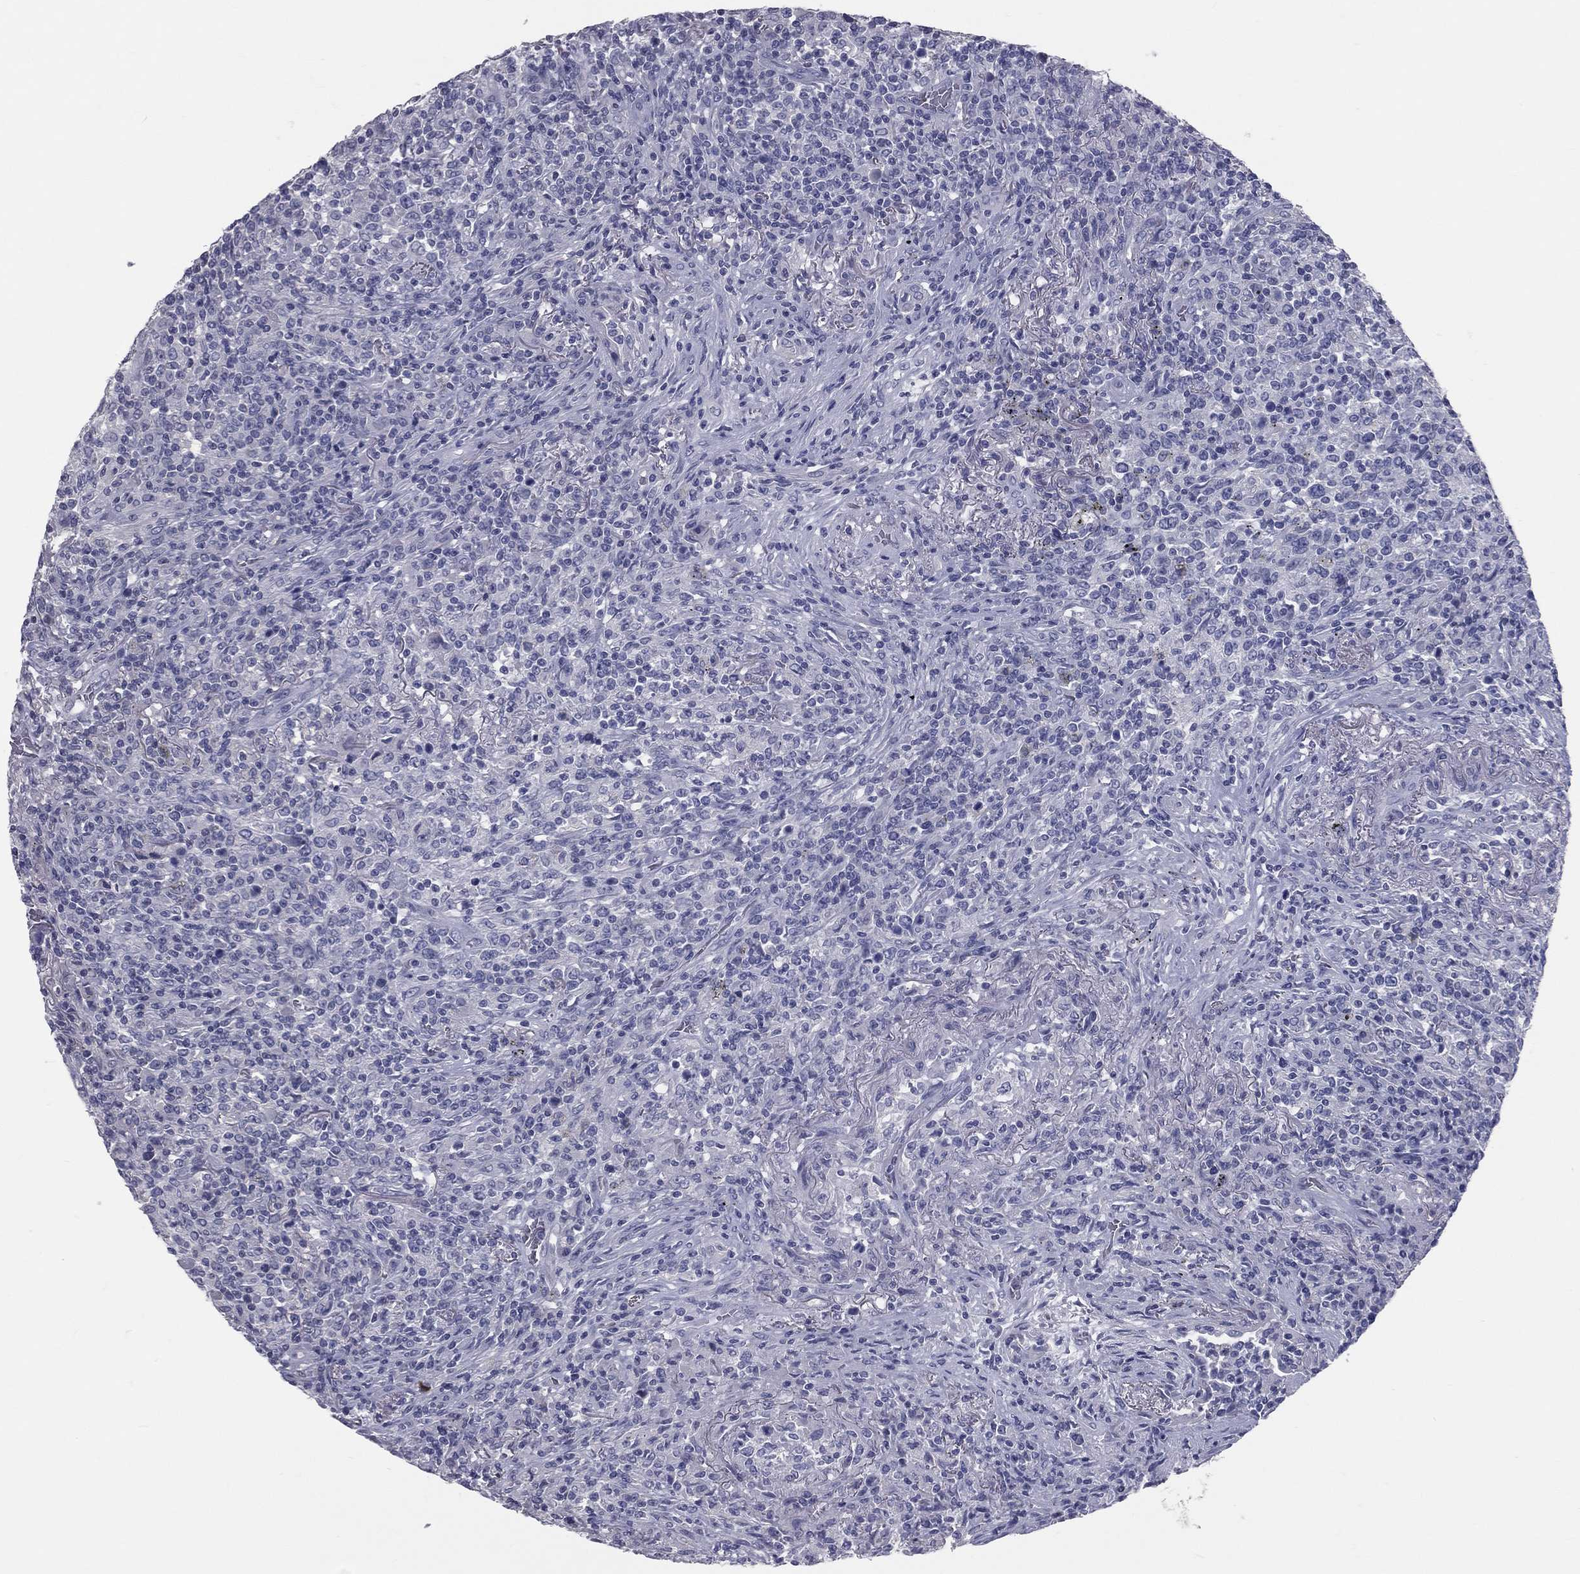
{"staining": {"intensity": "negative", "quantity": "none", "location": "none"}, "tissue": "lymphoma", "cell_type": "Tumor cells", "image_type": "cancer", "snomed": [{"axis": "morphology", "description": "Malignant lymphoma, non-Hodgkin's type, High grade"}, {"axis": "topography", "description": "Lung"}], "caption": "Malignant lymphoma, non-Hodgkin's type (high-grade) stained for a protein using IHC reveals no expression tumor cells.", "gene": "TFPI2", "patient": {"sex": "male", "age": 79}}